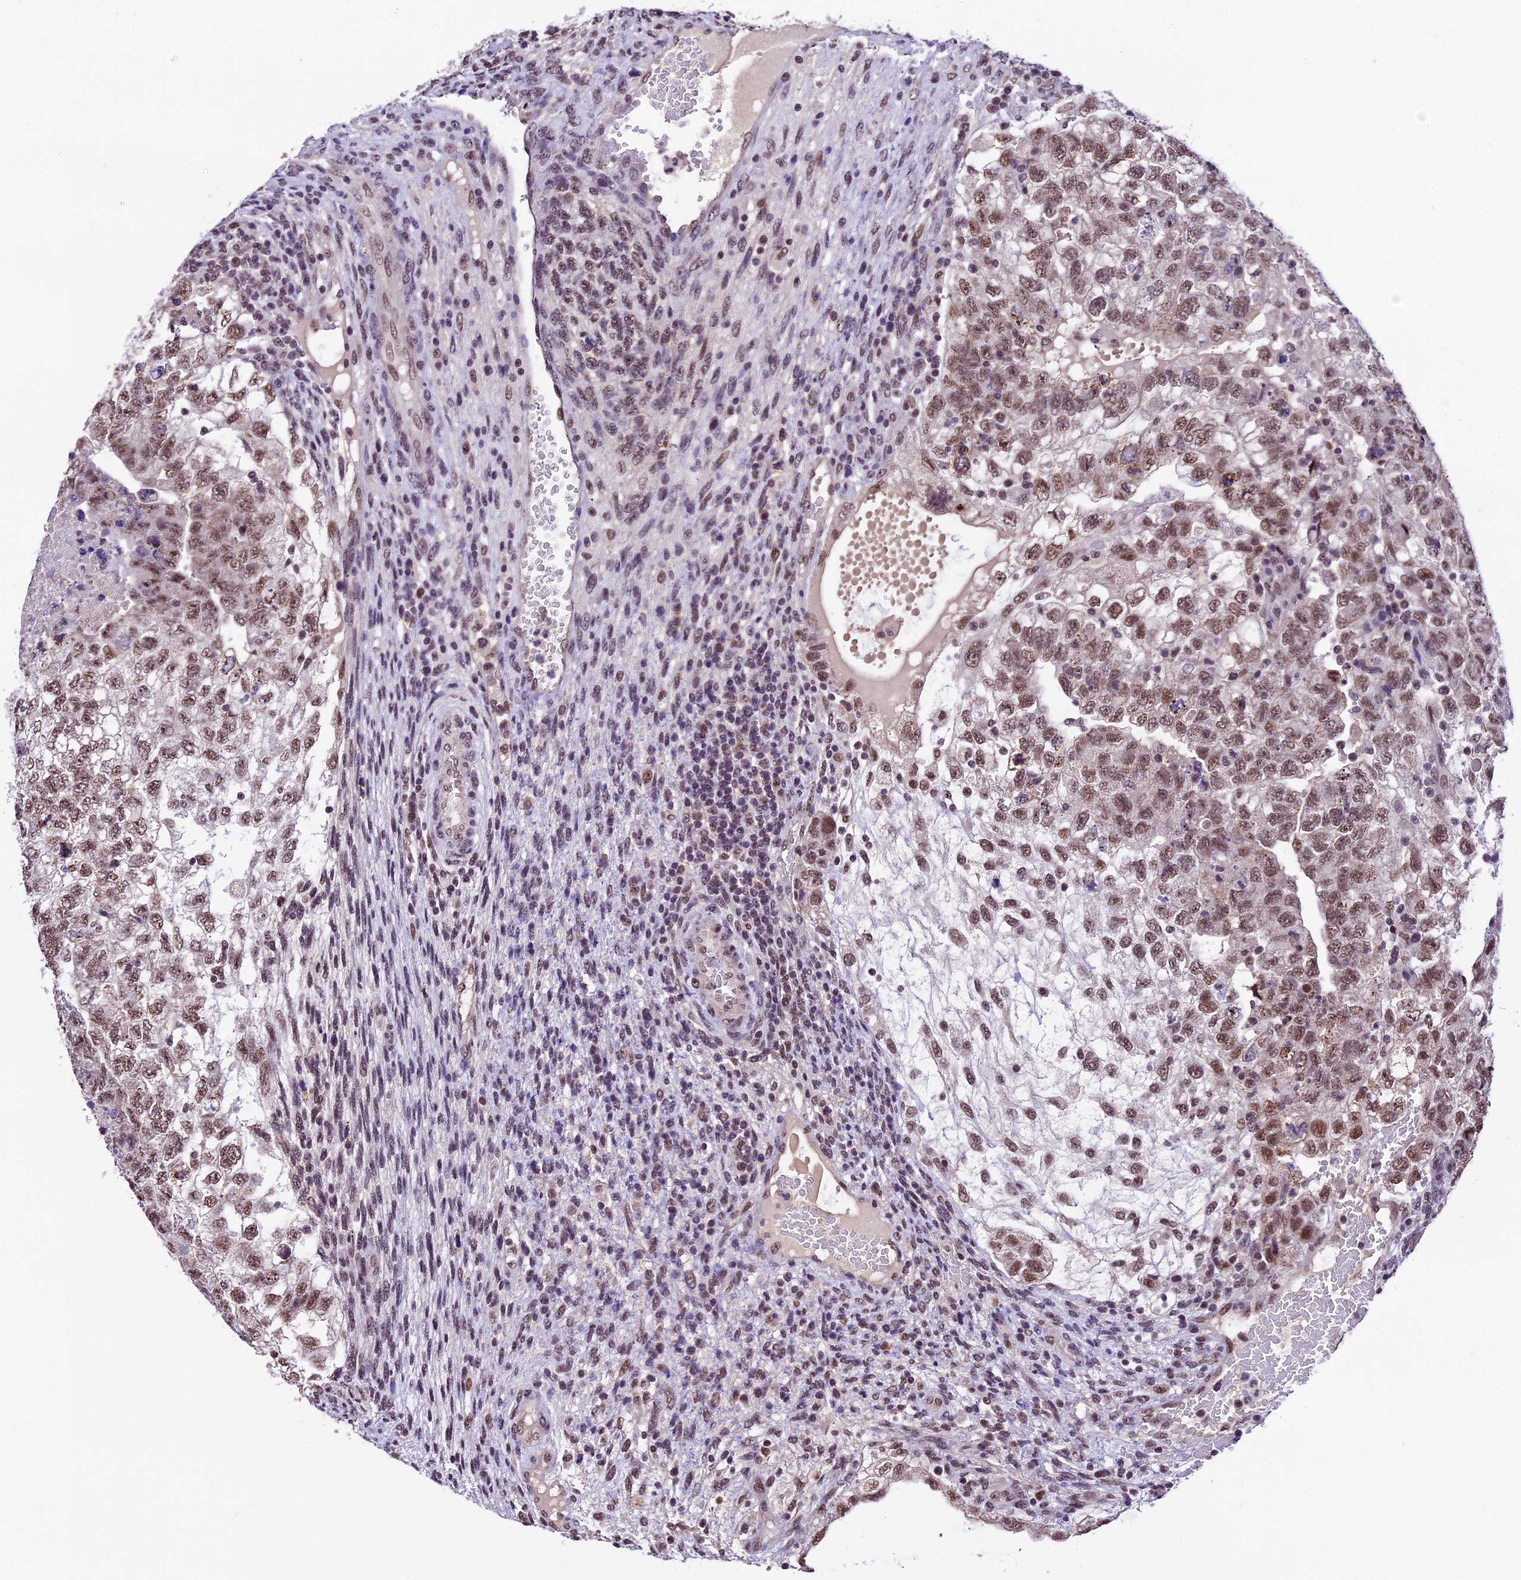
{"staining": {"intensity": "moderate", "quantity": ">75%", "location": "nuclear"}, "tissue": "testis cancer", "cell_type": "Tumor cells", "image_type": "cancer", "snomed": [{"axis": "morphology", "description": "Carcinoma, Embryonal, NOS"}, {"axis": "topography", "description": "Testis"}], "caption": "The photomicrograph exhibits immunohistochemical staining of testis cancer (embryonal carcinoma). There is moderate nuclear expression is identified in approximately >75% of tumor cells.", "gene": "CARS2", "patient": {"sex": "male", "age": 36}}